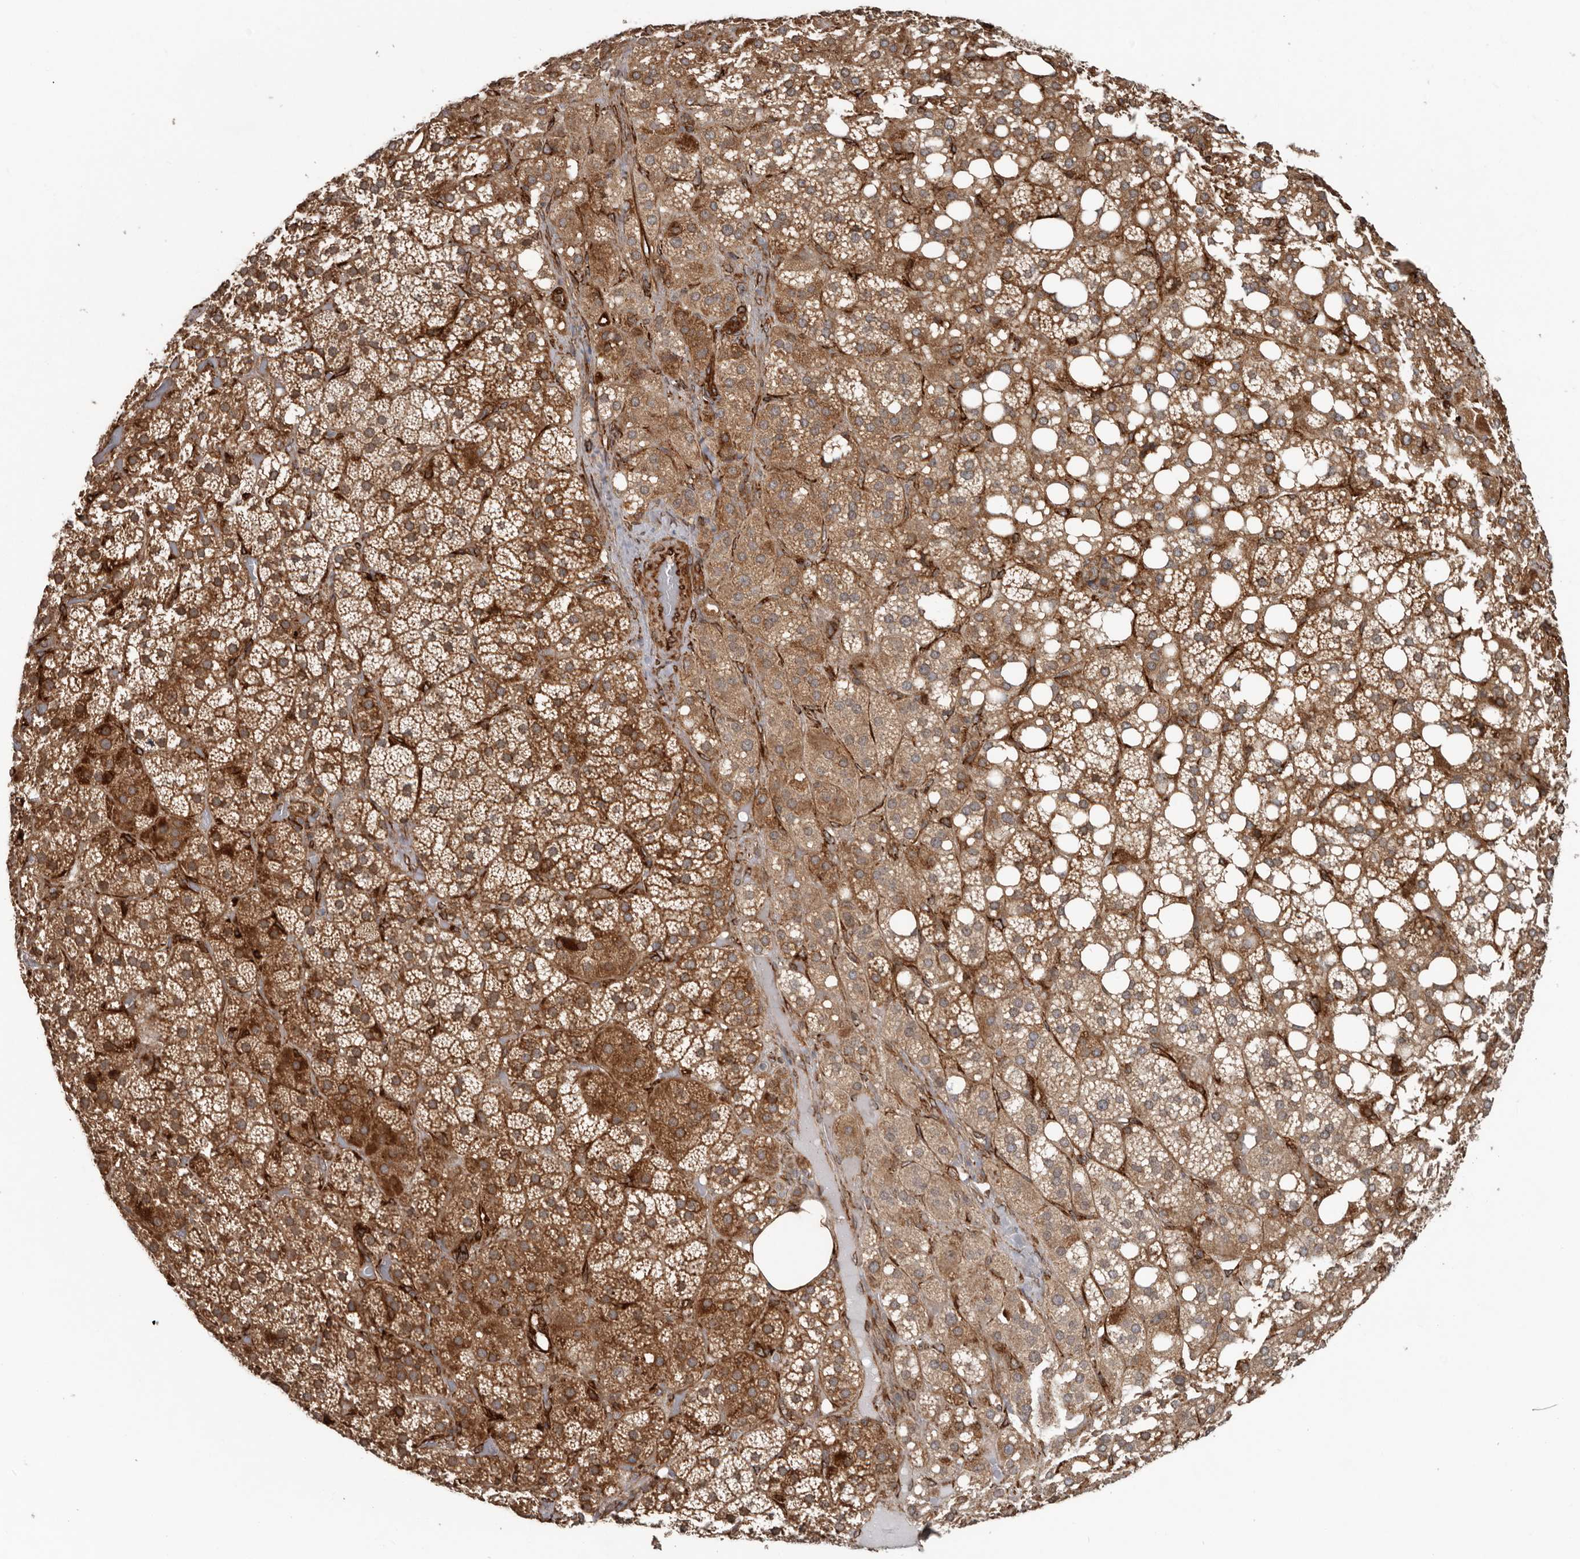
{"staining": {"intensity": "strong", "quantity": ">75%", "location": "cytoplasmic/membranous"}, "tissue": "adrenal gland", "cell_type": "Glandular cells", "image_type": "normal", "snomed": [{"axis": "morphology", "description": "Normal tissue, NOS"}, {"axis": "topography", "description": "Adrenal gland"}], "caption": "A high-resolution image shows immunohistochemistry (IHC) staining of unremarkable adrenal gland, which demonstrates strong cytoplasmic/membranous expression in approximately >75% of glandular cells. (IHC, brightfield microscopy, high magnification).", "gene": "CEP350", "patient": {"sex": "female", "age": 59}}